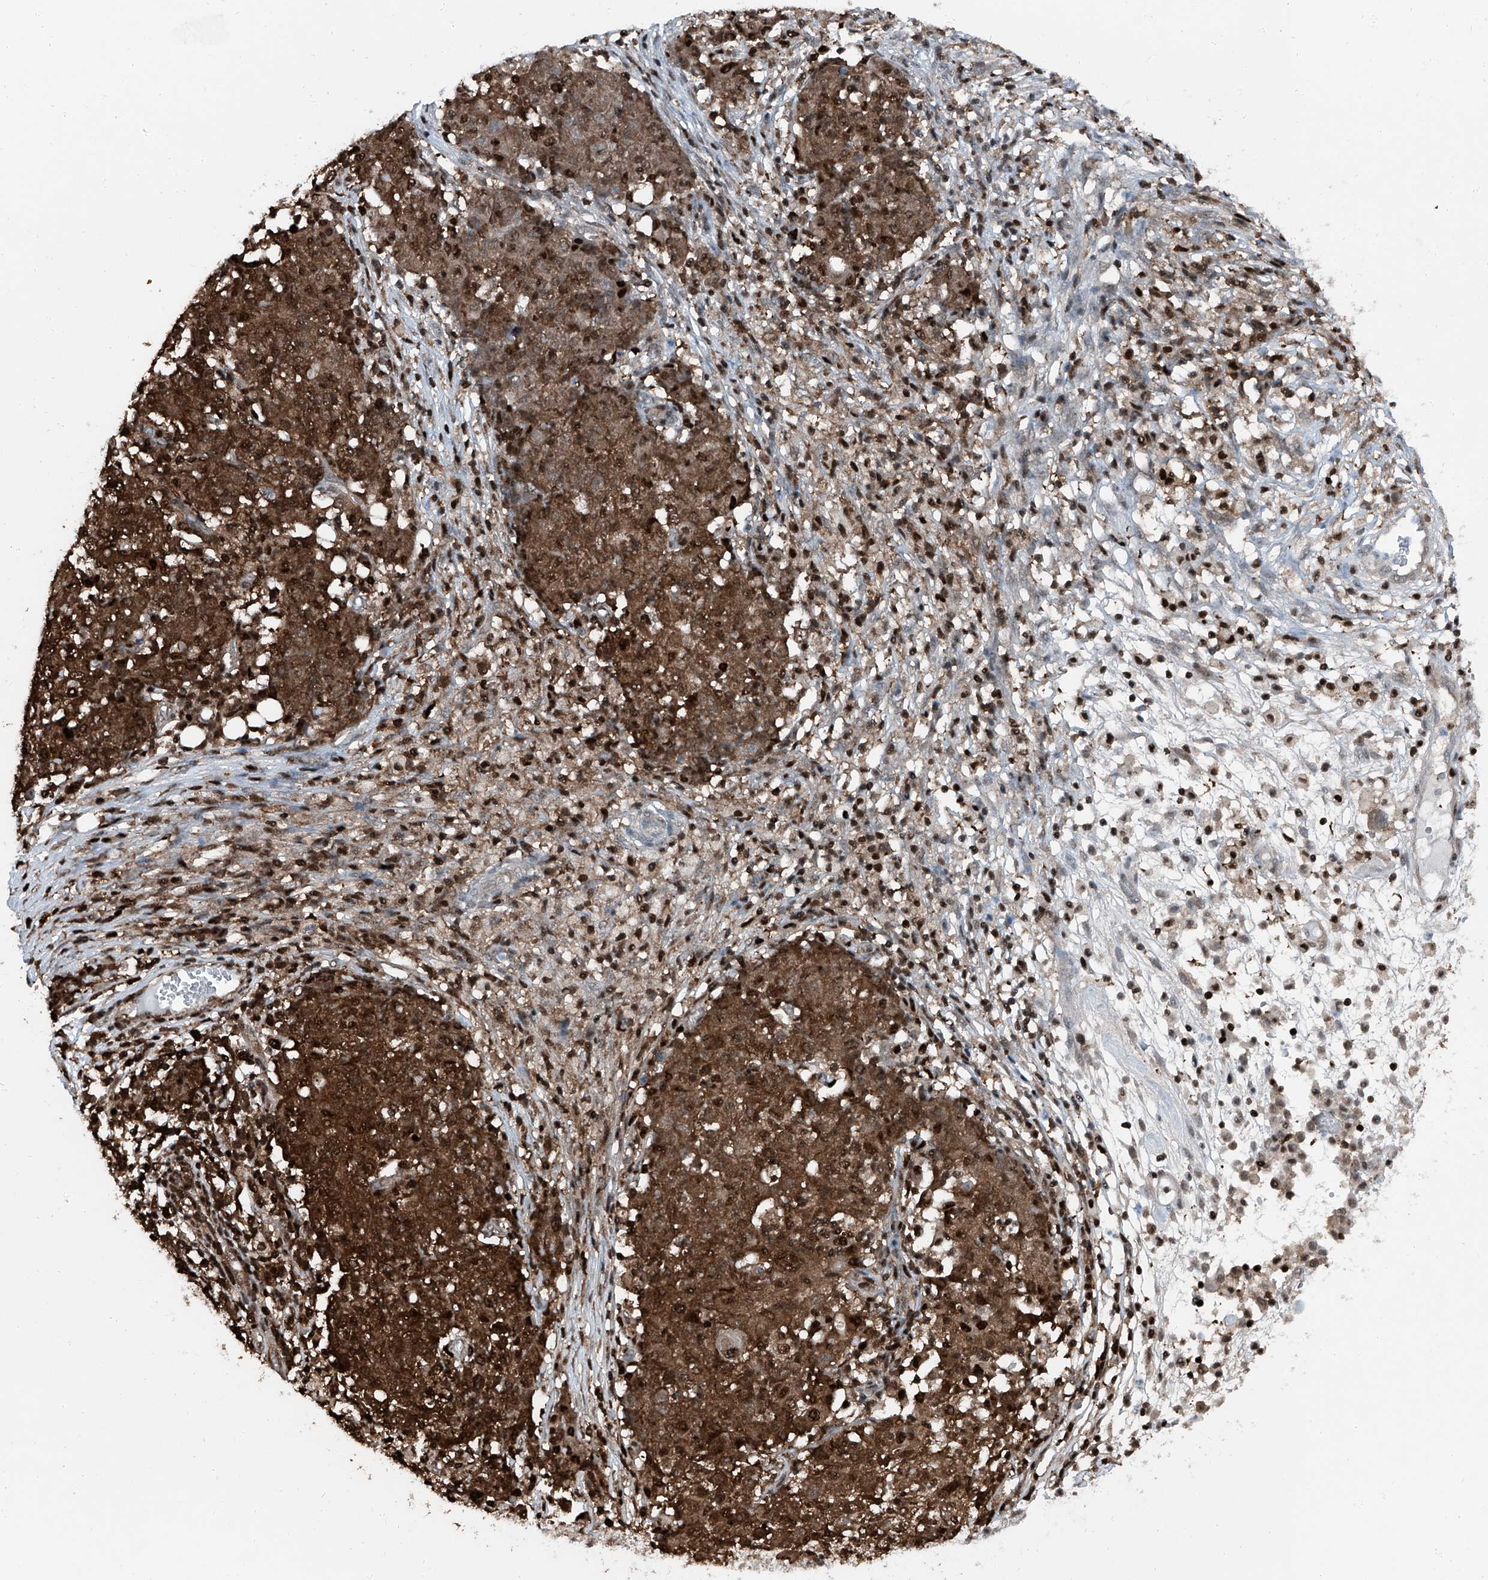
{"staining": {"intensity": "strong", "quantity": ">75%", "location": "cytoplasmic/membranous,nuclear"}, "tissue": "ovarian cancer", "cell_type": "Tumor cells", "image_type": "cancer", "snomed": [{"axis": "morphology", "description": "Carcinoma, endometroid"}, {"axis": "topography", "description": "Ovary"}], "caption": "Human ovarian cancer (endometroid carcinoma) stained for a protein (brown) demonstrates strong cytoplasmic/membranous and nuclear positive positivity in about >75% of tumor cells.", "gene": "PSMB10", "patient": {"sex": "female", "age": 42}}